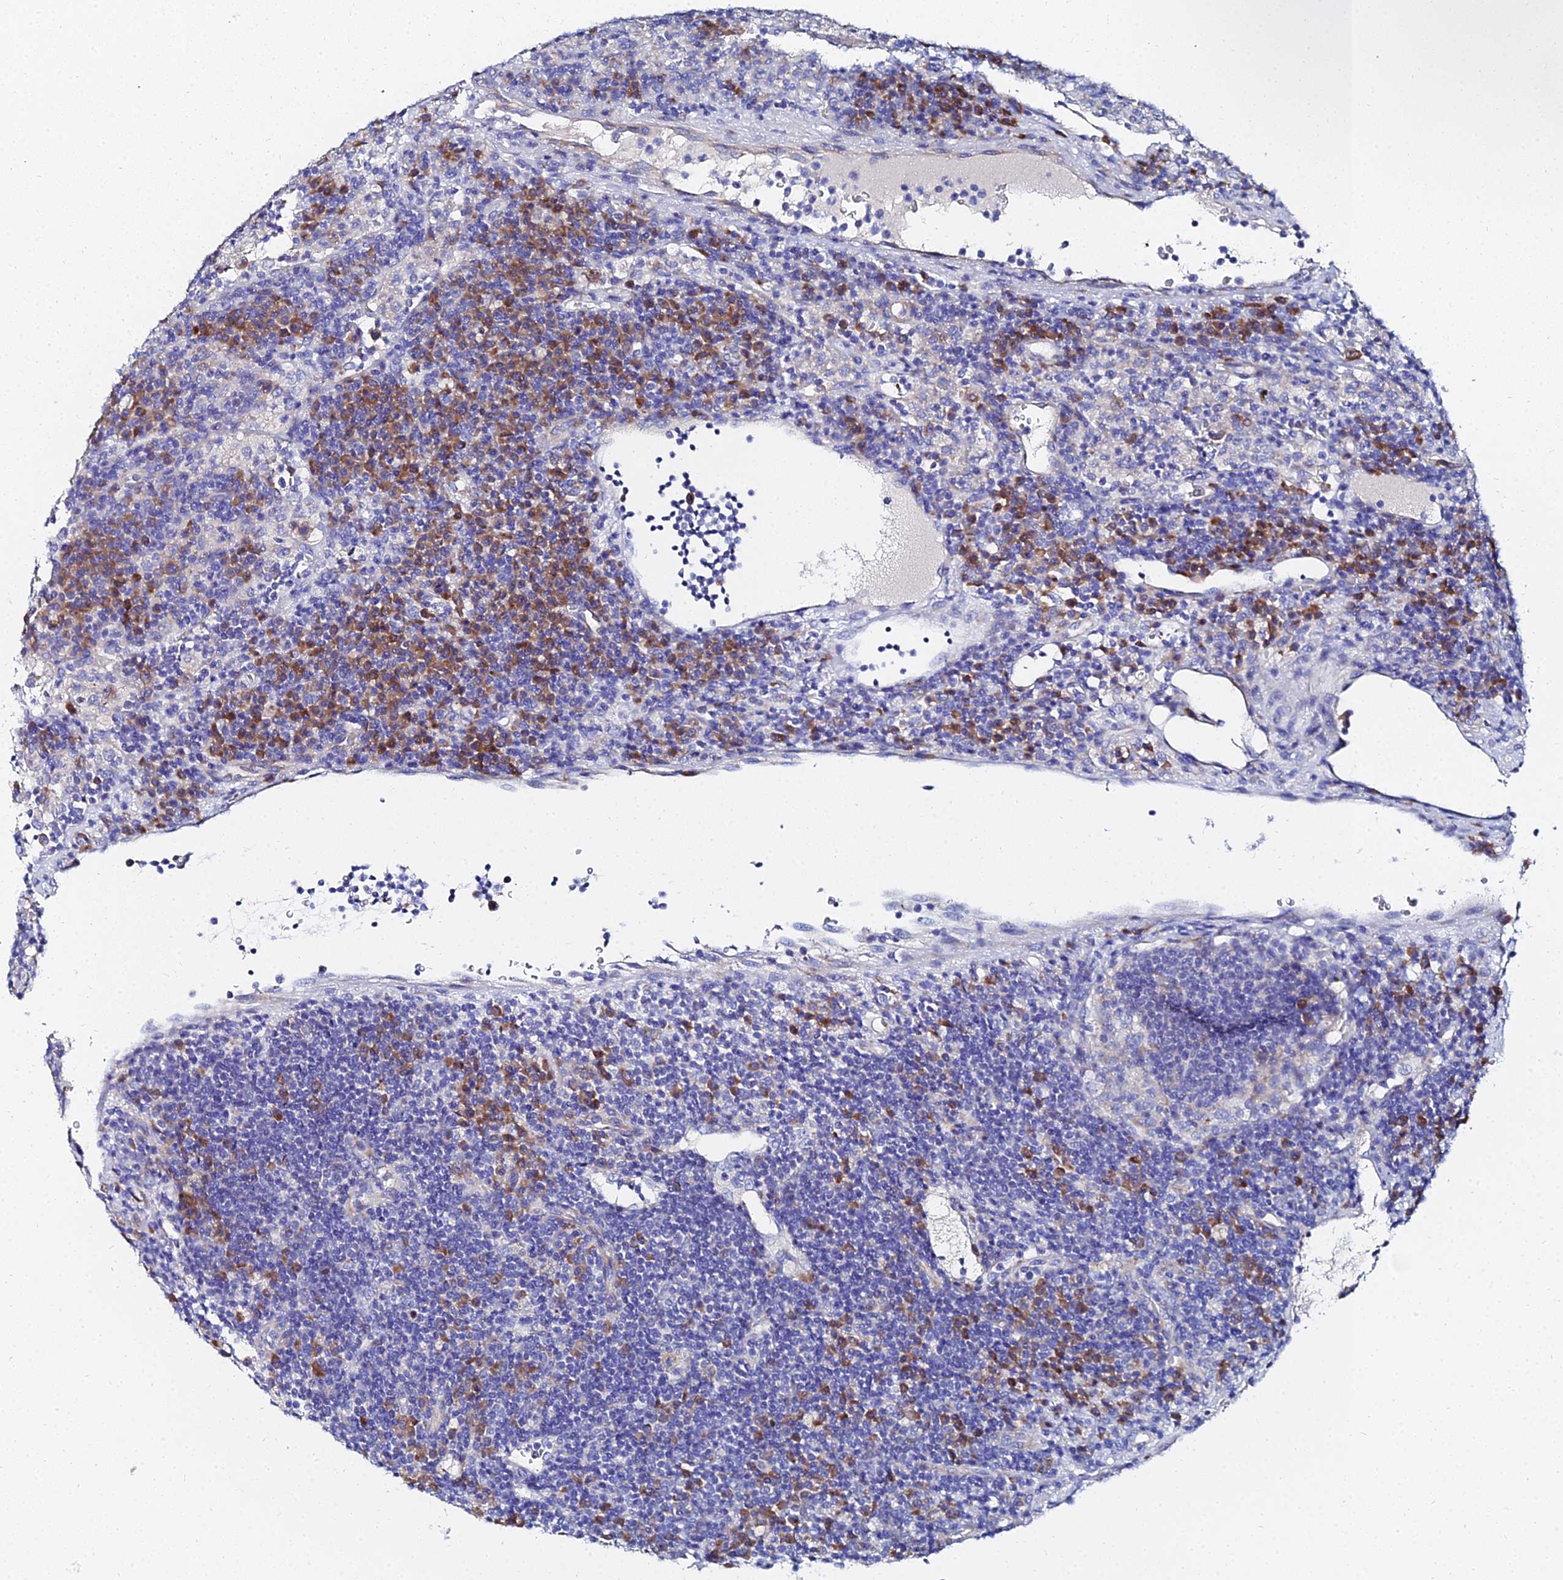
{"staining": {"intensity": "negative", "quantity": "none", "location": "none"}, "tissue": "lymph node", "cell_type": "Germinal center cells", "image_type": "normal", "snomed": [{"axis": "morphology", "description": "Normal tissue, NOS"}, {"axis": "topography", "description": "Lymph node"}], "caption": "Immunohistochemistry histopathology image of unremarkable lymph node stained for a protein (brown), which reveals no positivity in germinal center cells.", "gene": "PTTG1", "patient": {"sex": "female", "age": 70}}